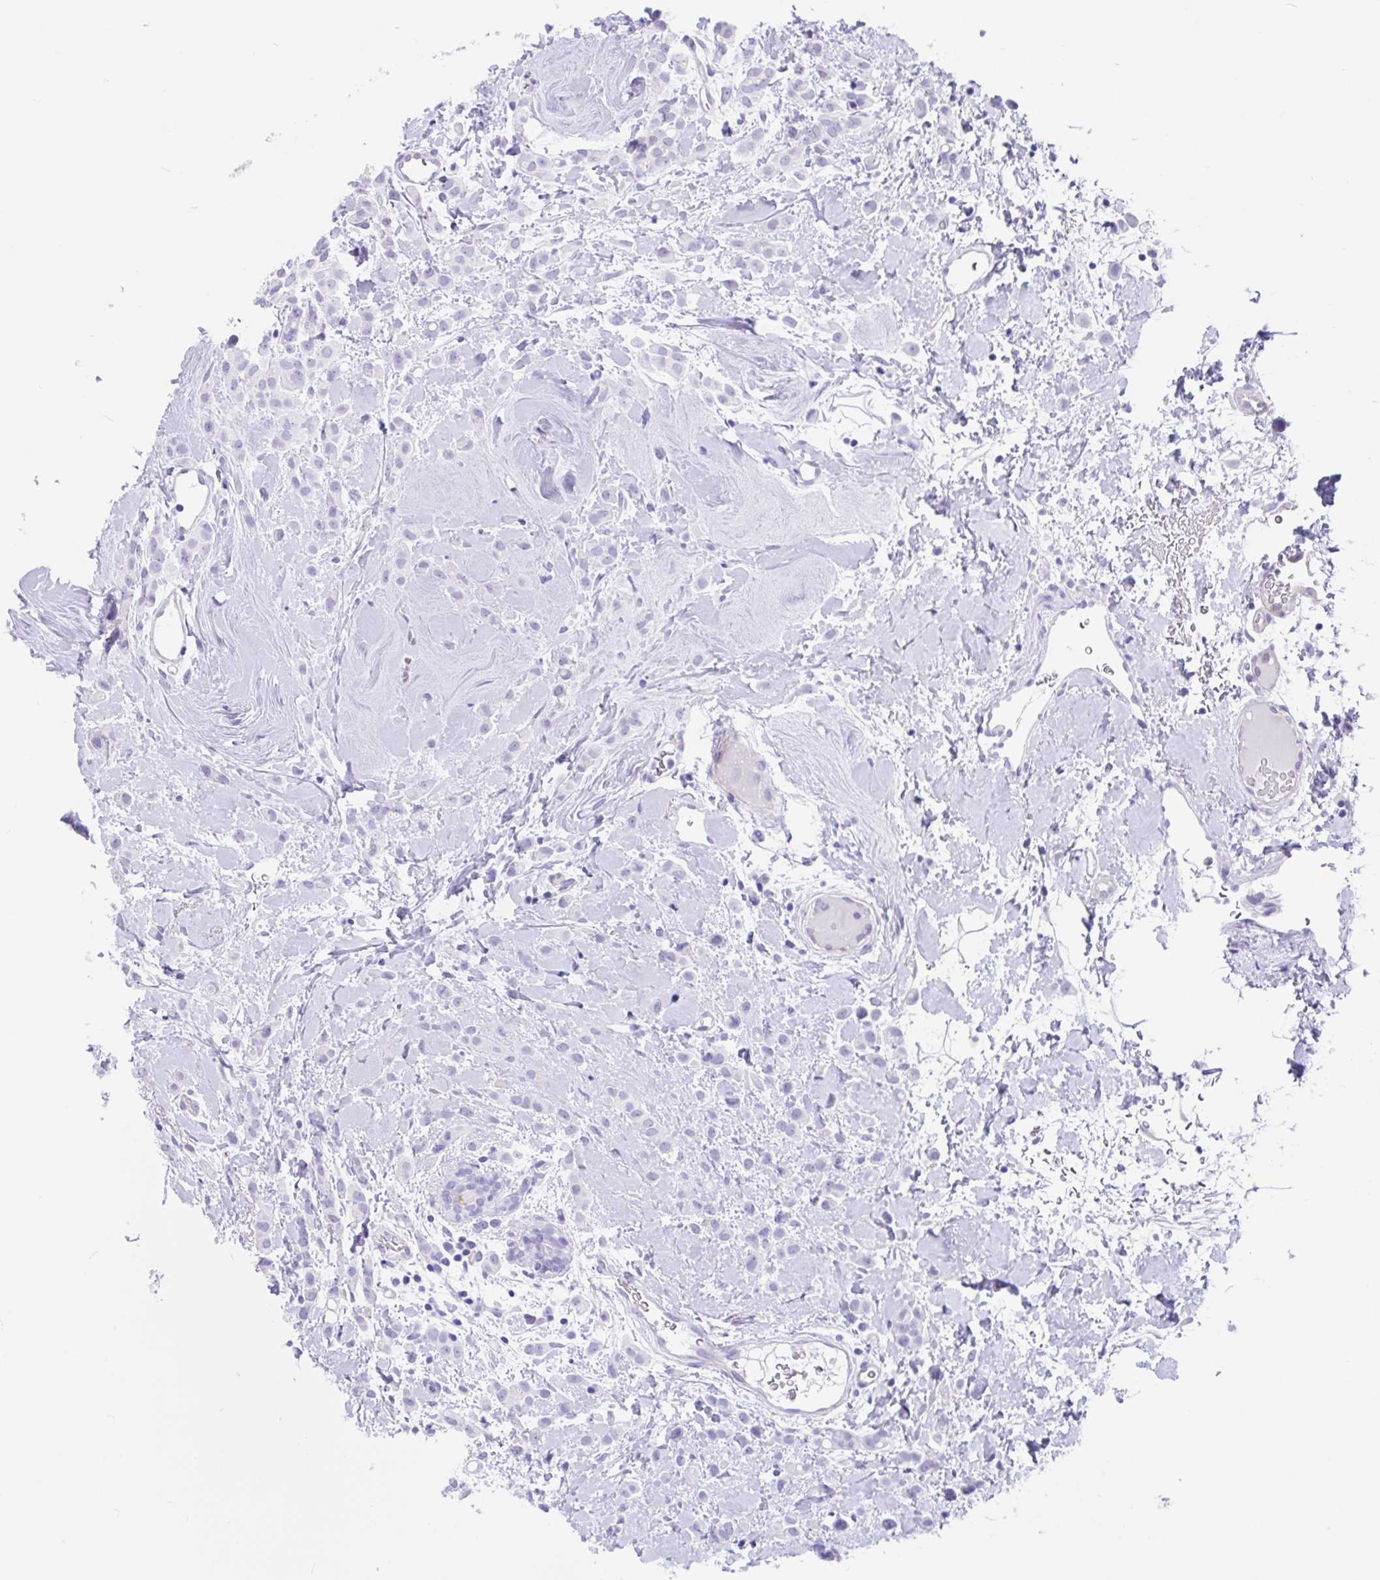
{"staining": {"intensity": "negative", "quantity": "none", "location": "none"}, "tissue": "breast cancer", "cell_type": "Tumor cells", "image_type": "cancer", "snomed": [{"axis": "morphology", "description": "Lobular carcinoma"}, {"axis": "topography", "description": "Breast"}], "caption": "This histopathology image is of lobular carcinoma (breast) stained with IHC to label a protein in brown with the nuclei are counter-stained blue. There is no staining in tumor cells. (Brightfield microscopy of DAB IHC at high magnification).", "gene": "FAM107A", "patient": {"sex": "female", "age": 68}}